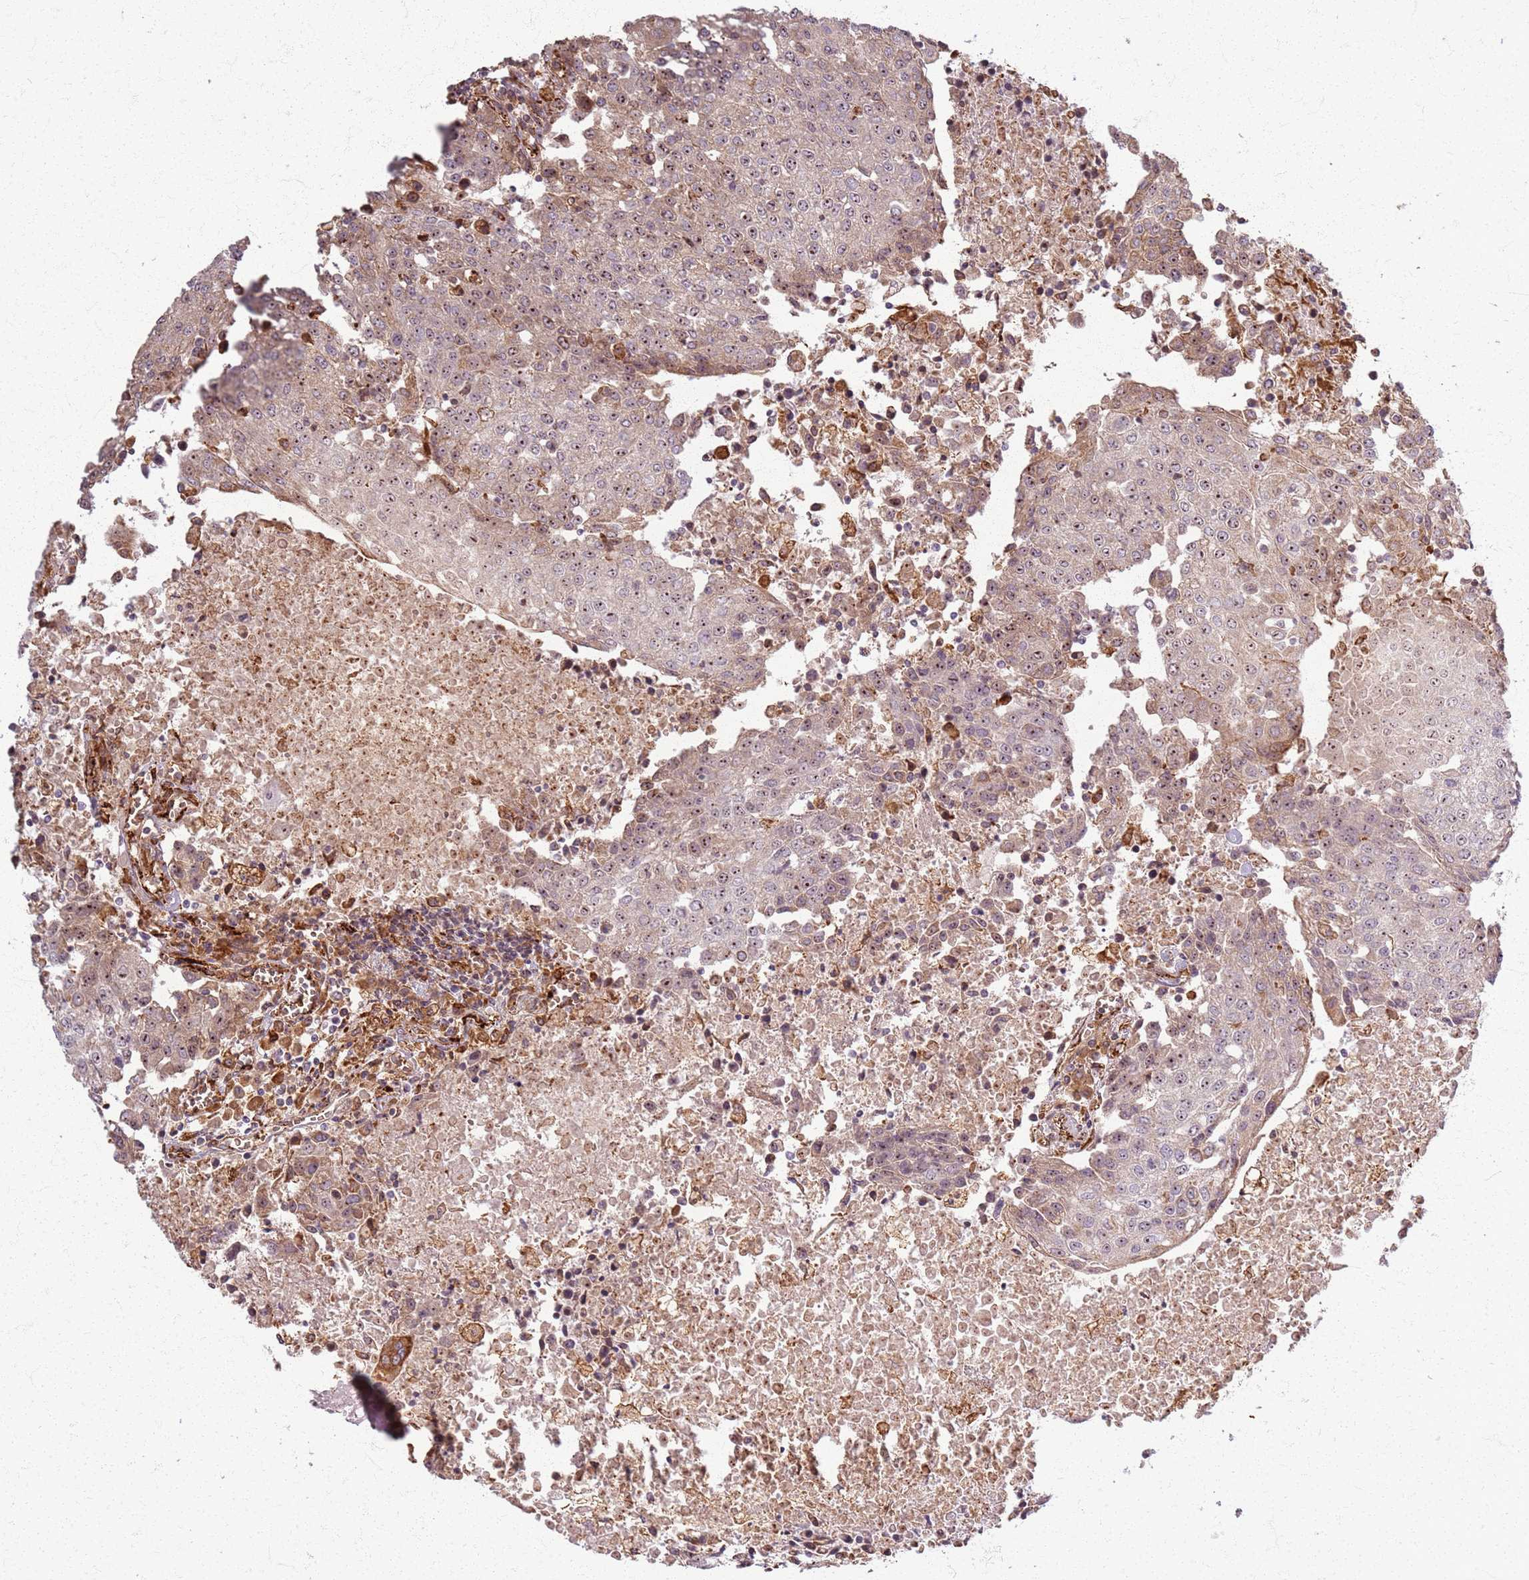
{"staining": {"intensity": "moderate", "quantity": ">75%", "location": "cytoplasmic/membranous,nuclear"}, "tissue": "urothelial cancer", "cell_type": "Tumor cells", "image_type": "cancer", "snomed": [{"axis": "morphology", "description": "Urothelial carcinoma, High grade"}, {"axis": "topography", "description": "Urinary bladder"}], "caption": "The immunohistochemical stain shows moderate cytoplasmic/membranous and nuclear positivity in tumor cells of urothelial cancer tissue.", "gene": "KRI1", "patient": {"sex": "female", "age": 85}}